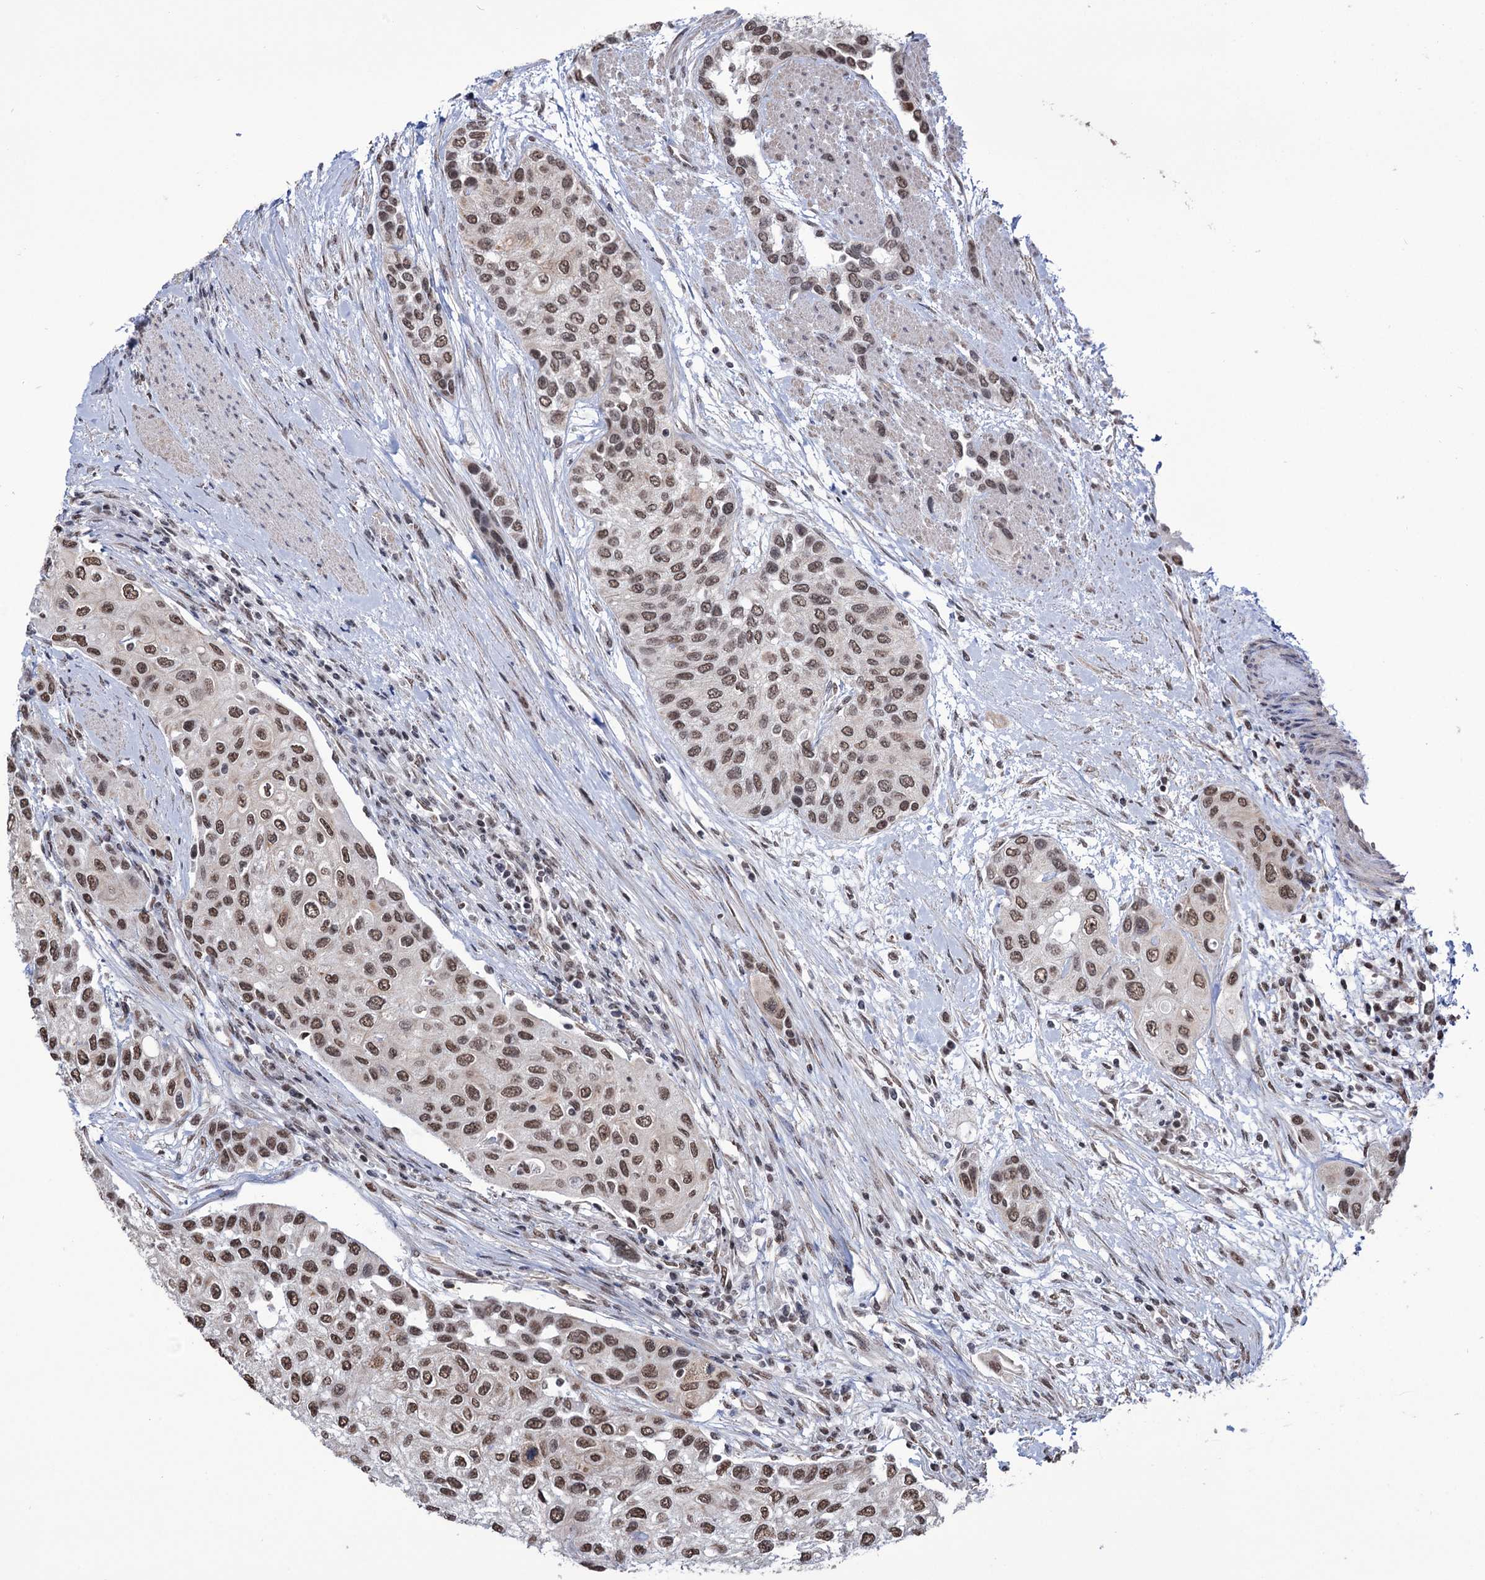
{"staining": {"intensity": "moderate", "quantity": ">75%", "location": "nuclear"}, "tissue": "urothelial cancer", "cell_type": "Tumor cells", "image_type": "cancer", "snomed": [{"axis": "morphology", "description": "Normal tissue, NOS"}, {"axis": "morphology", "description": "Urothelial carcinoma, High grade"}, {"axis": "topography", "description": "Vascular tissue"}, {"axis": "topography", "description": "Urinary bladder"}], "caption": "Immunohistochemical staining of high-grade urothelial carcinoma exhibits medium levels of moderate nuclear protein positivity in about >75% of tumor cells.", "gene": "ABHD10", "patient": {"sex": "female", "age": 56}}